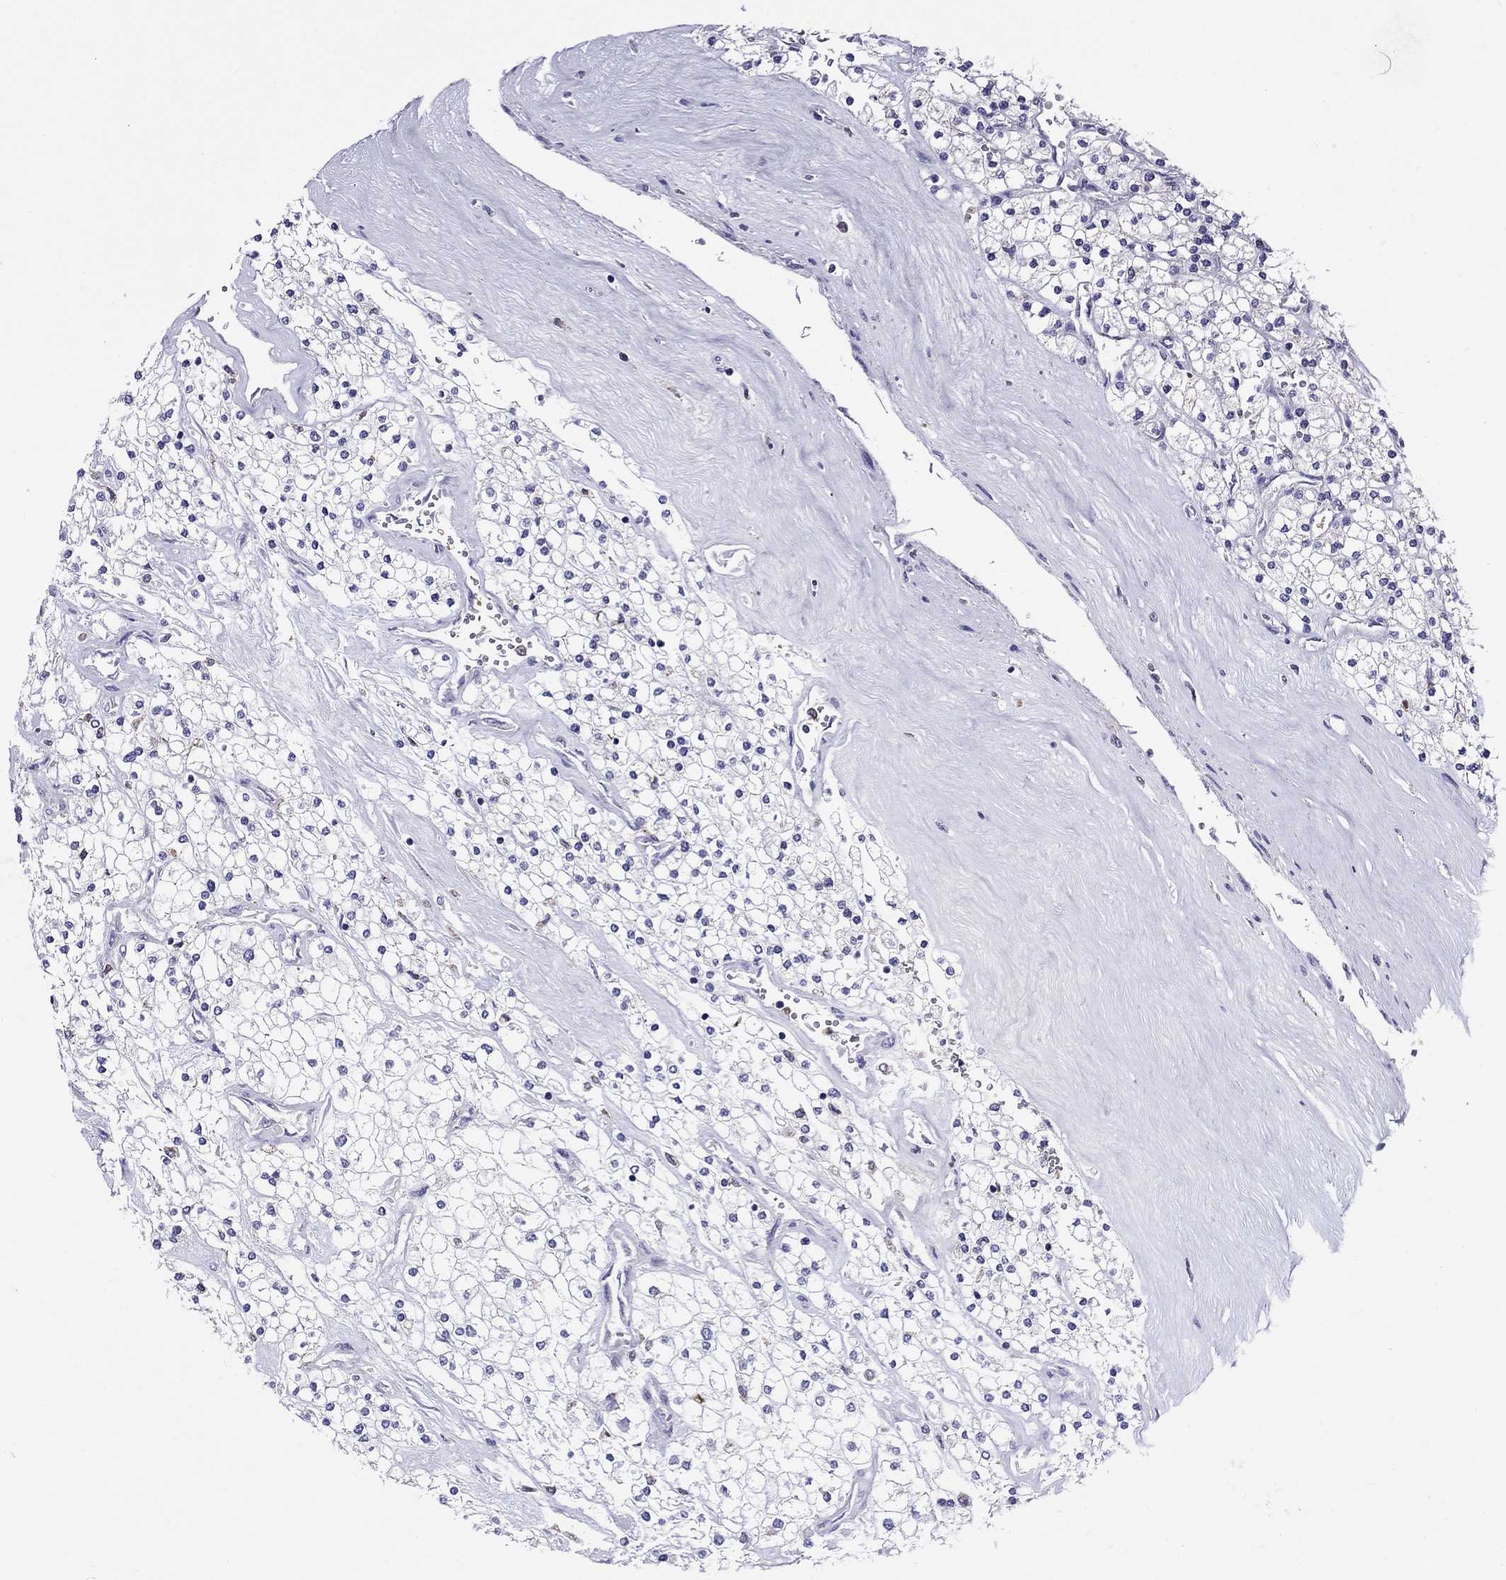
{"staining": {"intensity": "negative", "quantity": "none", "location": "none"}, "tissue": "renal cancer", "cell_type": "Tumor cells", "image_type": "cancer", "snomed": [{"axis": "morphology", "description": "Adenocarcinoma, NOS"}, {"axis": "topography", "description": "Kidney"}], "caption": "Immunohistochemistry photomicrograph of human renal cancer stained for a protein (brown), which reveals no positivity in tumor cells. The staining was performed using DAB (3,3'-diaminobenzidine) to visualize the protein expression in brown, while the nuclei were stained in blue with hematoxylin (Magnification: 20x).", "gene": "SCG2", "patient": {"sex": "male", "age": 80}}